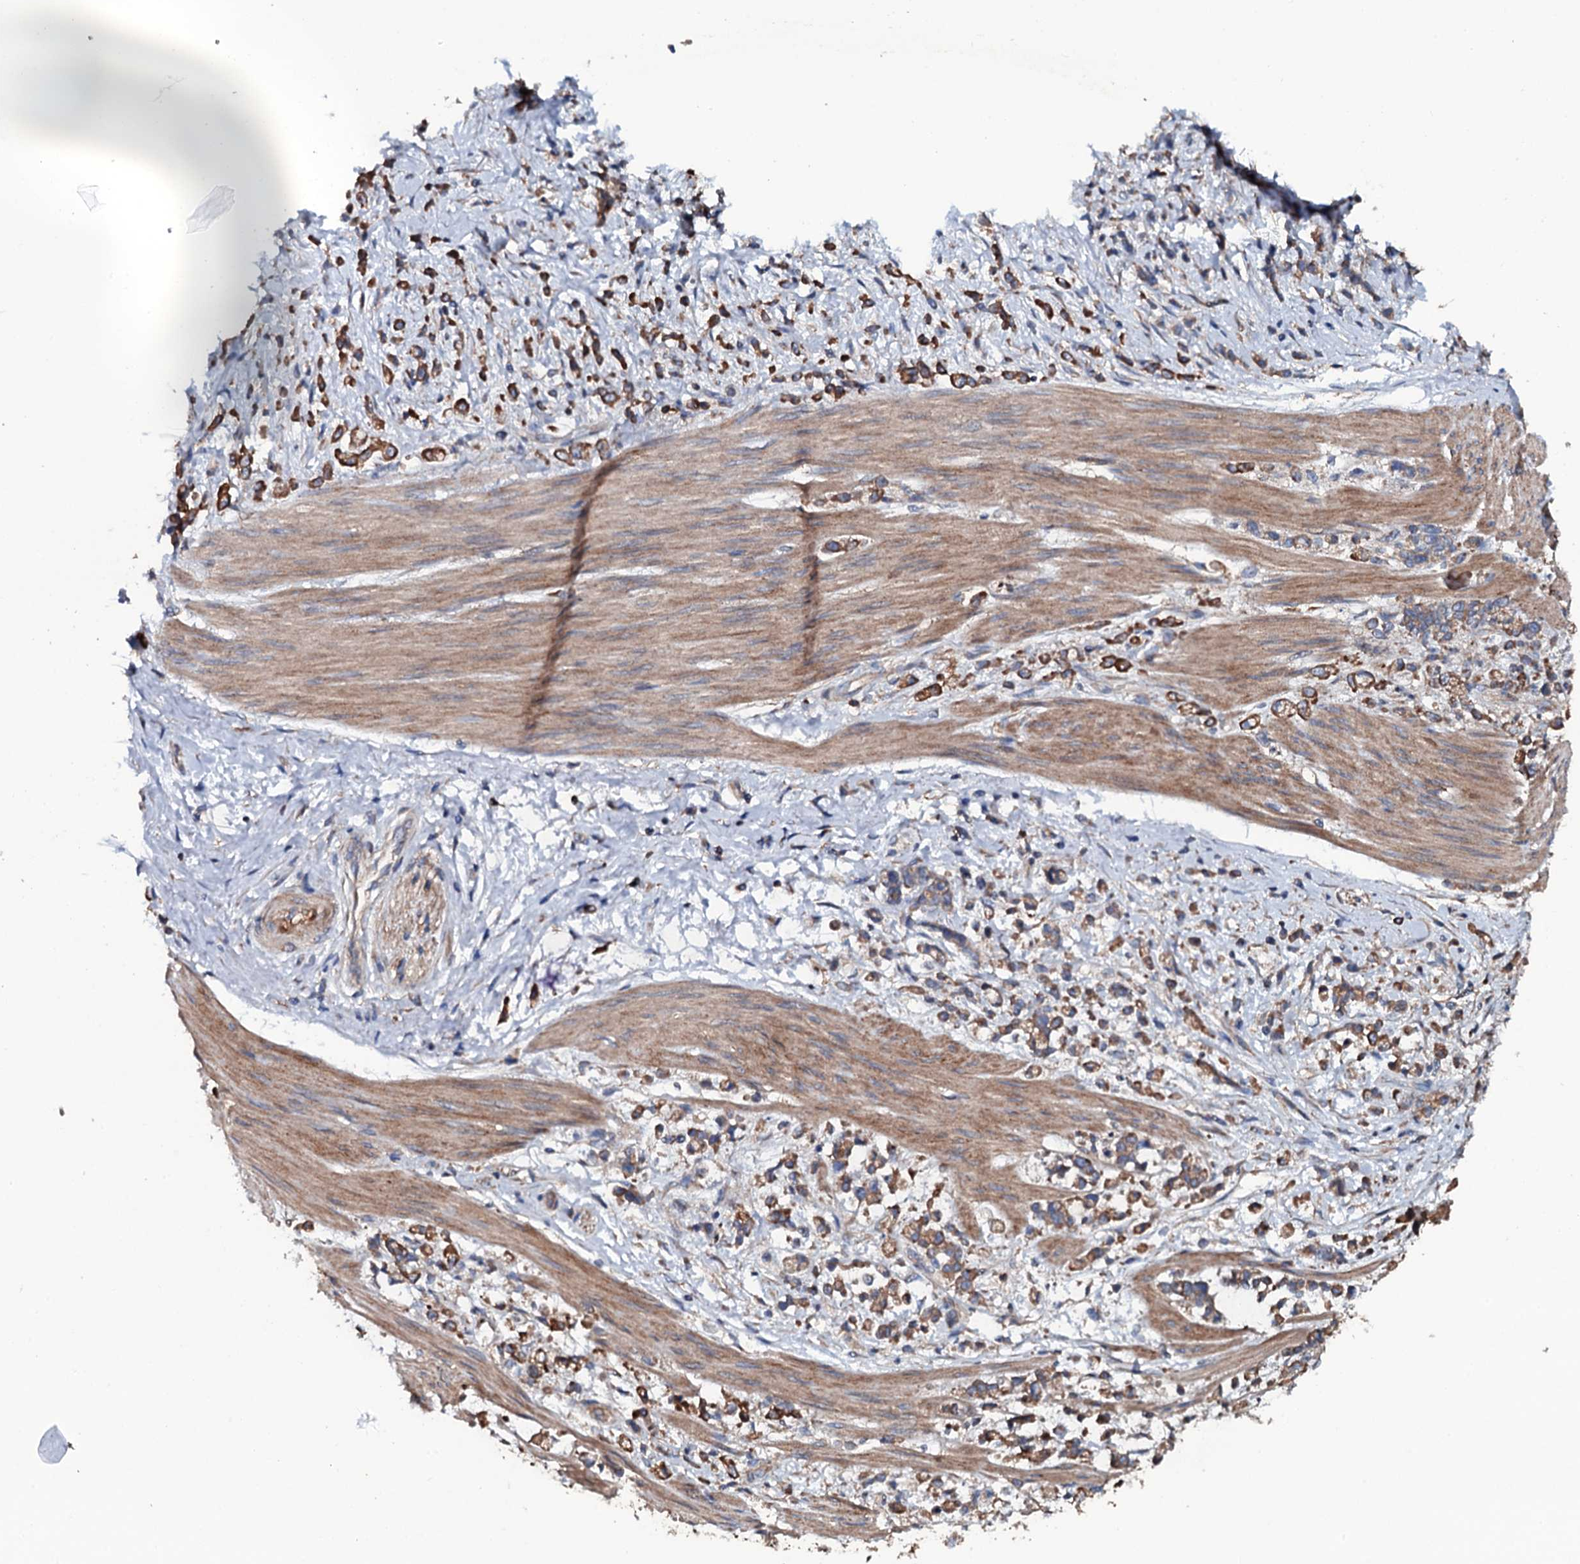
{"staining": {"intensity": "strong", "quantity": ">75%", "location": "cytoplasmic/membranous"}, "tissue": "stomach cancer", "cell_type": "Tumor cells", "image_type": "cancer", "snomed": [{"axis": "morphology", "description": "Adenocarcinoma, NOS"}, {"axis": "topography", "description": "Stomach"}], "caption": "Human adenocarcinoma (stomach) stained with a brown dye exhibits strong cytoplasmic/membranous positive expression in approximately >75% of tumor cells.", "gene": "NEK1", "patient": {"sex": "female", "age": 60}}